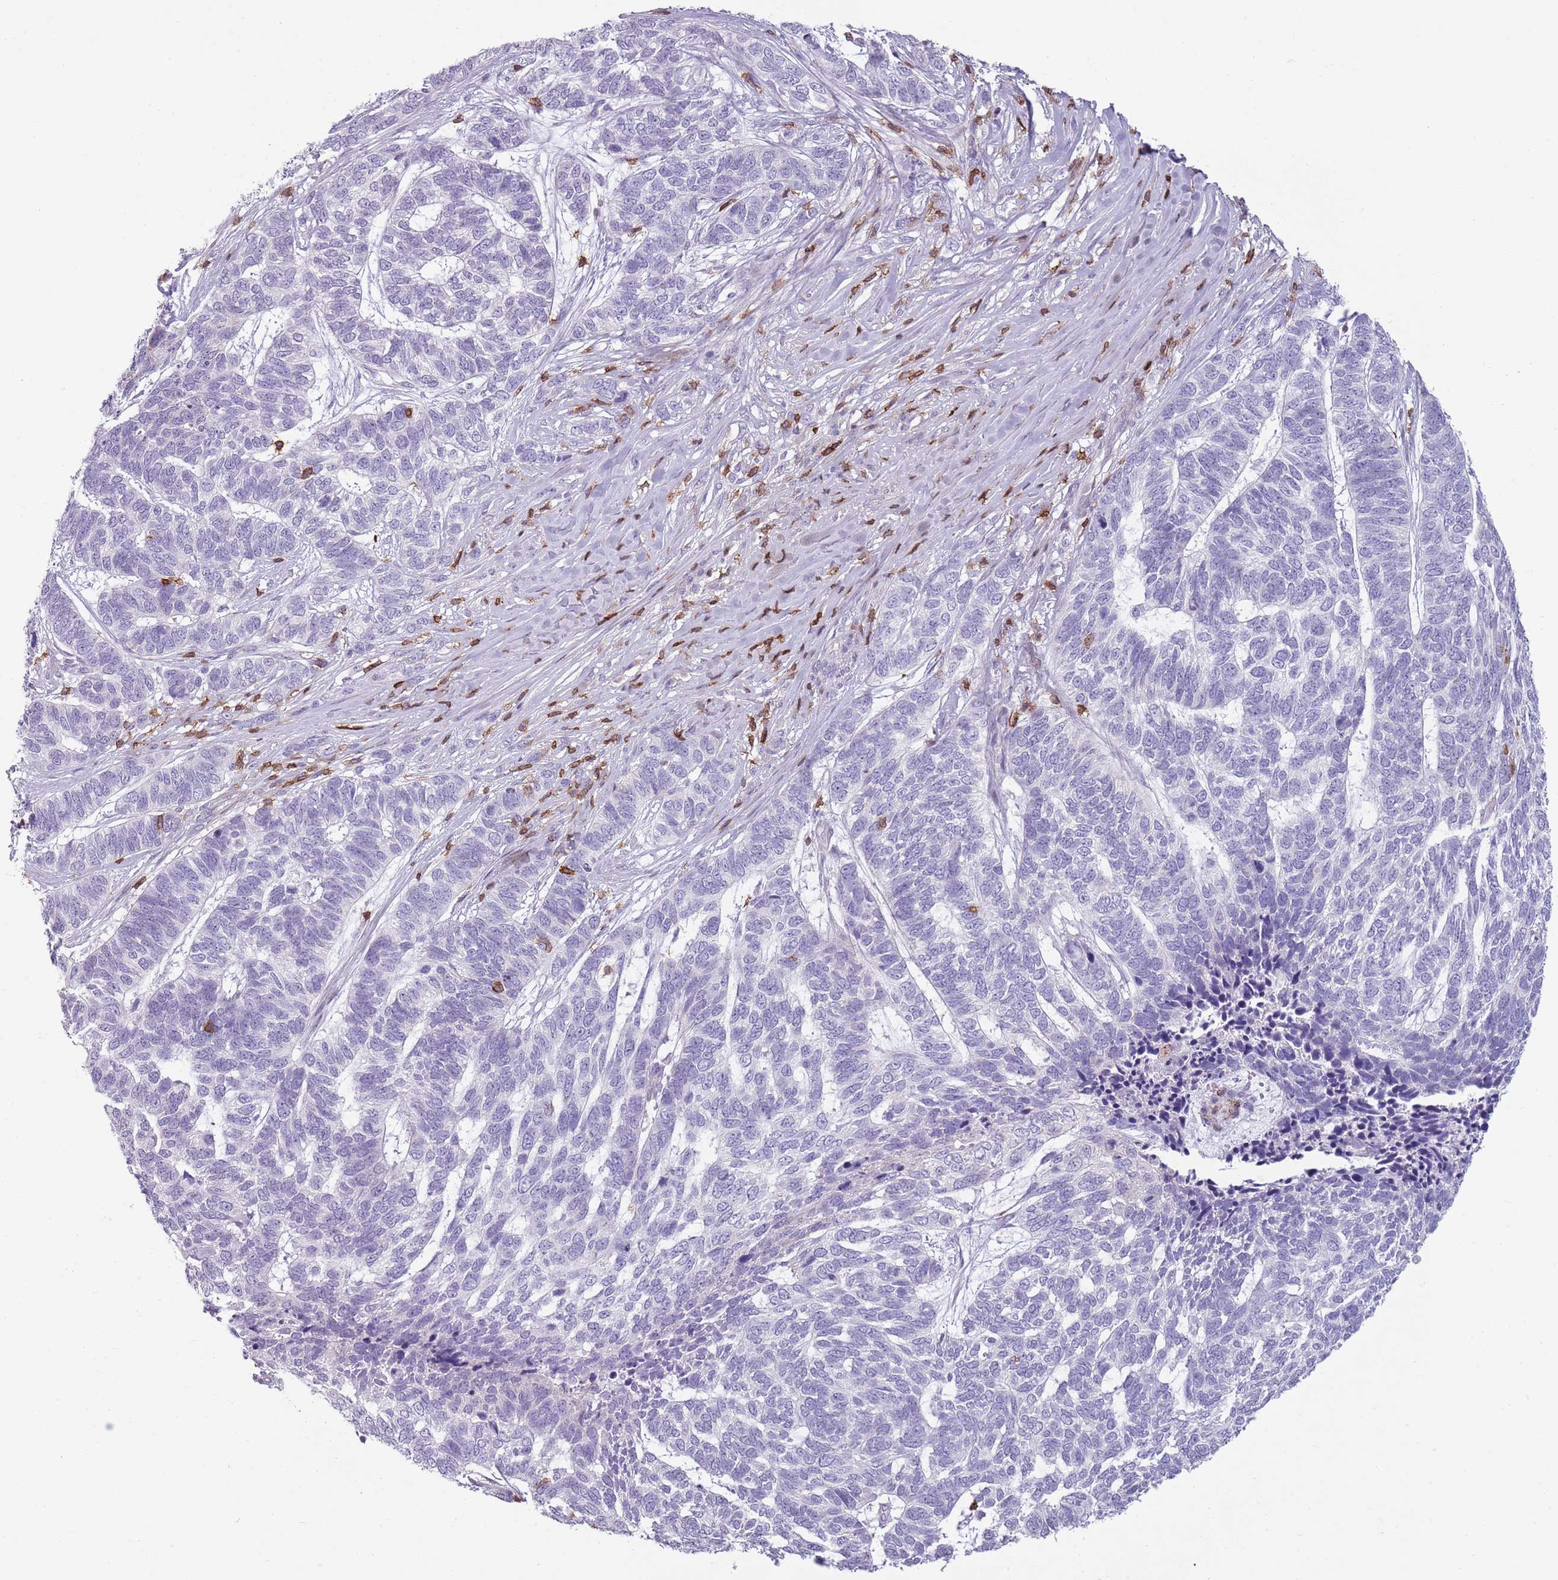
{"staining": {"intensity": "negative", "quantity": "none", "location": "none"}, "tissue": "skin cancer", "cell_type": "Tumor cells", "image_type": "cancer", "snomed": [{"axis": "morphology", "description": "Basal cell carcinoma"}, {"axis": "topography", "description": "Skin"}], "caption": "IHC image of skin cancer (basal cell carcinoma) stained for a protein (brown), which reveals no staining in tumor cells.", "gene": "ZNF583", "patient": {"sex": "female", "age": 65}}